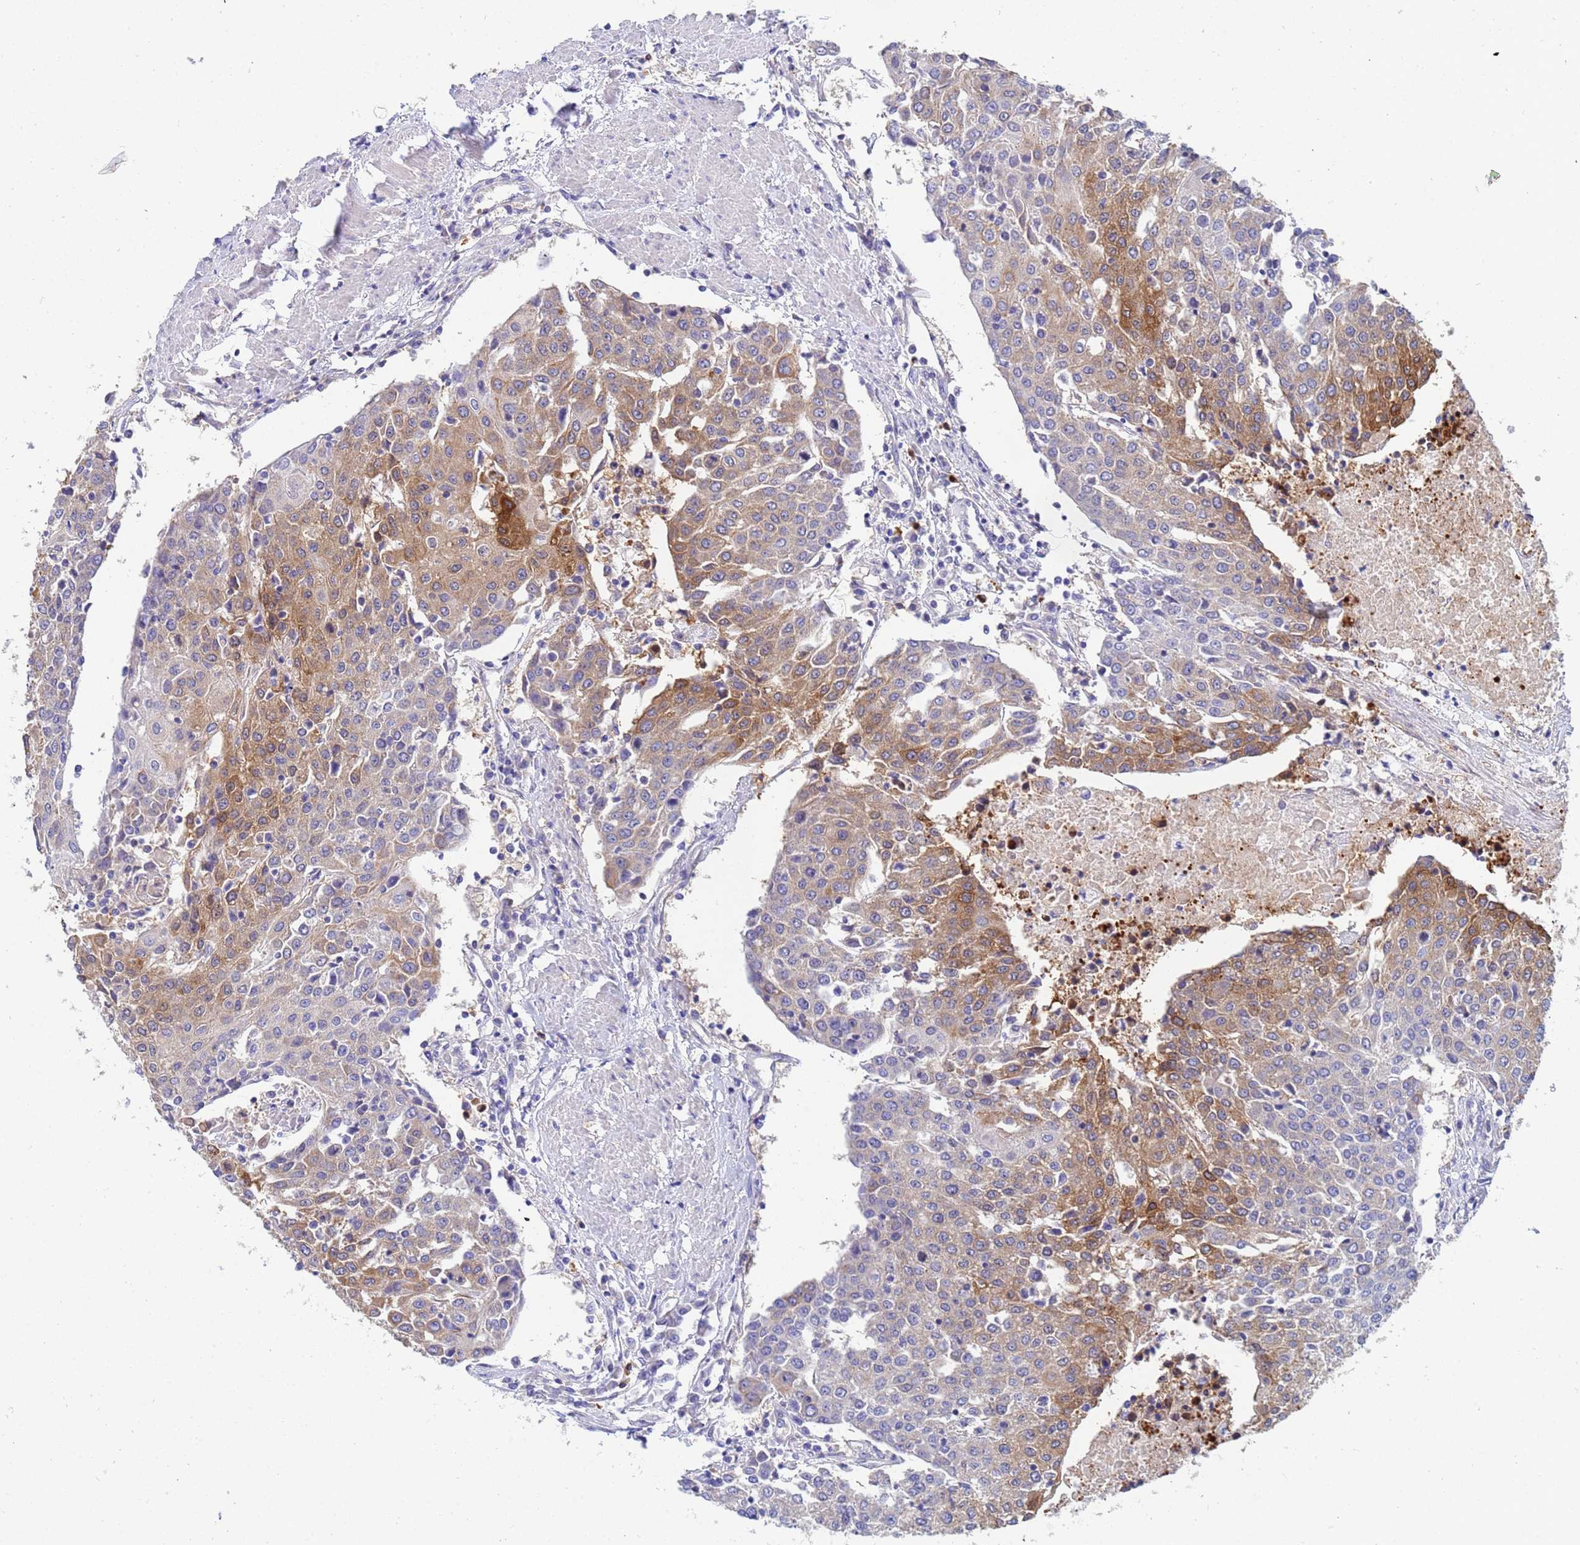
{"staining": {"intensity": "moderate", "quantity": "25%-75%", "location": "cytoplasmic/membranous"}, "tissue": "urothelial cancer", "cell_type": "Tumor cells", "image_type": "cancer", "snomed": [{"axis": "morphology", "description": "Urothelial carcinoma, High grade"}, {"axis": "topography", "description": "Urinary bladder"}], "caption": "Immunohistochemistry (IHC) micrograph of urothelial cancer stained for a protein (brown), which demonstrates medium levels of moderate cytoplasmic/membranous expression in about 25%-75% of tumor cells.", "gene": "TTLL11", "patient": {"sex": "female", "age": 85}}